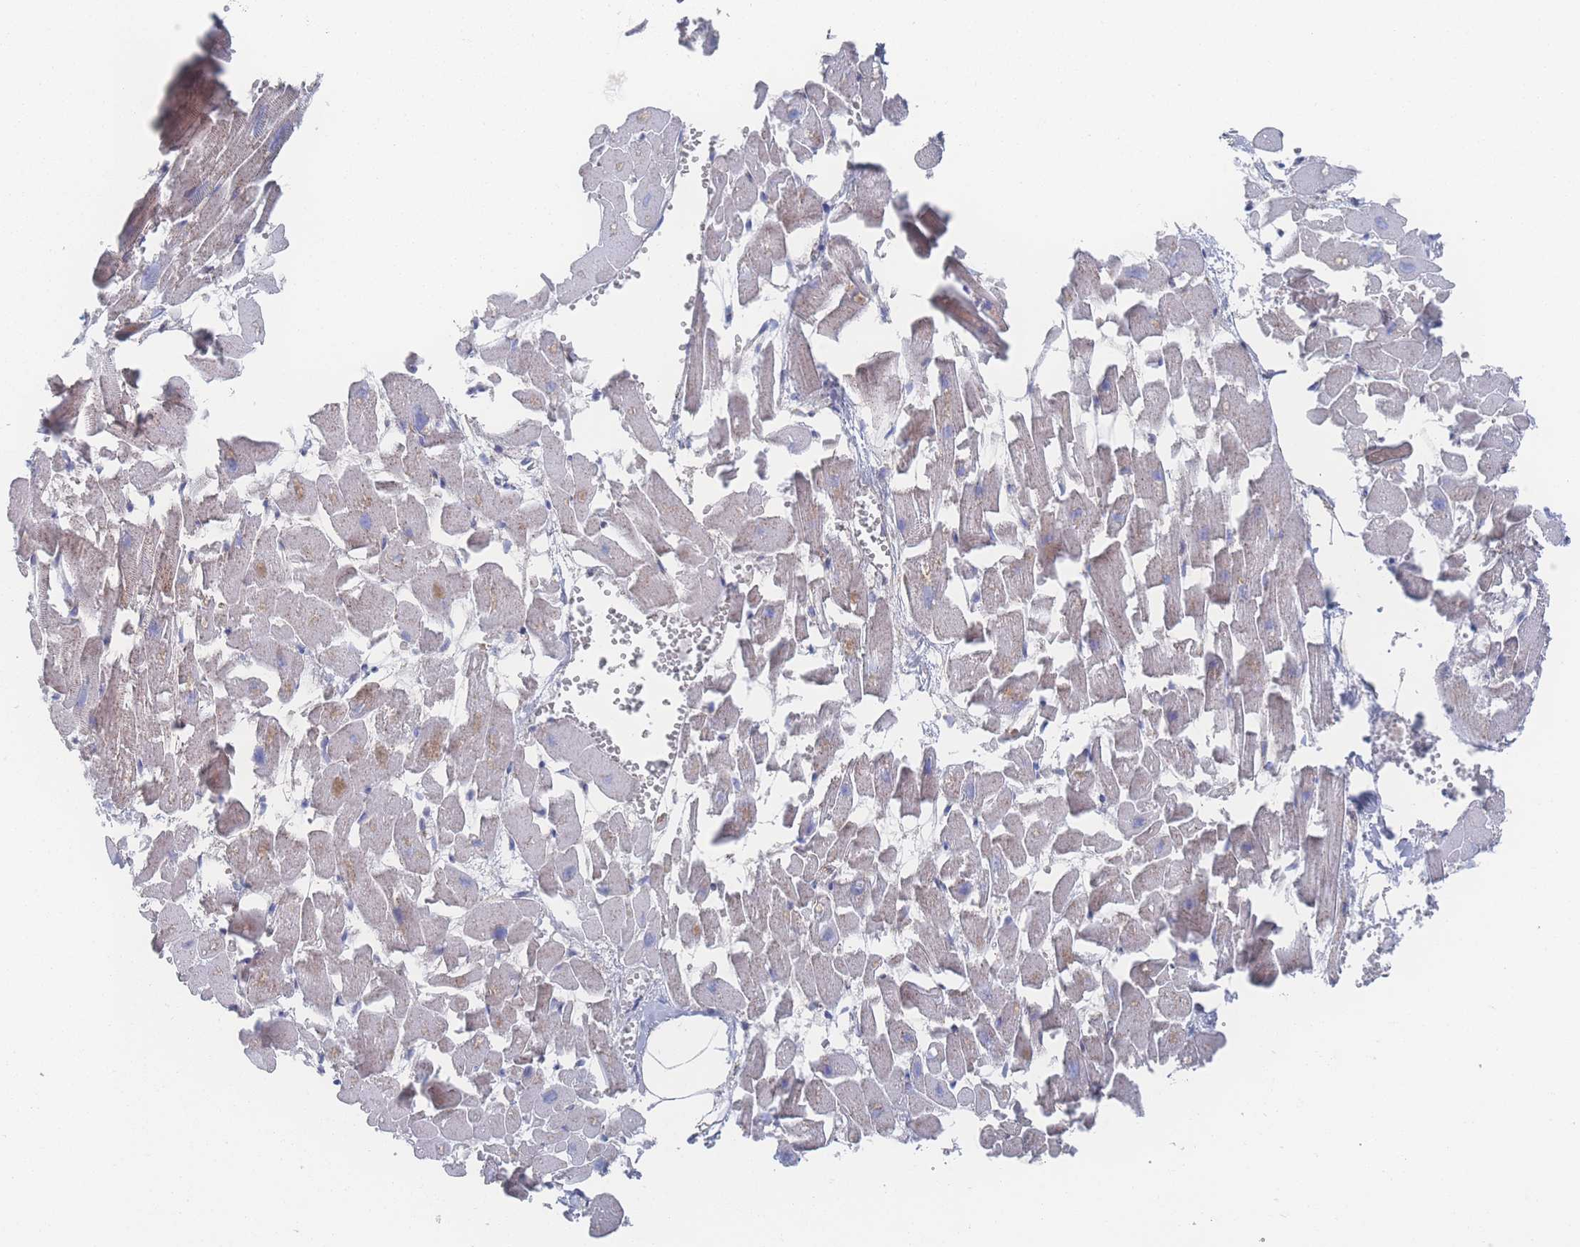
{"staining": {"intensity": "weak", "quantity": "25%-75%", "location": "cytoplasmic/membranous"}, "tissue": "heart muscle", "cell_type": "Cardiomyocytes", "image_type": "normal", "snomed": [{"axis": "morphology", "description": "Normal tissue, NOS"}, {"axis": "topography", "description": "Heart"}], "caption": "This is a histology image of immunohistochemistry staining of normal heart muscle, which shows weak positivity in the cytoplasmic/membranous of cardiomyocytes.", "gene": "PEX14", "patient": {"sex": "female", "age": 64}}